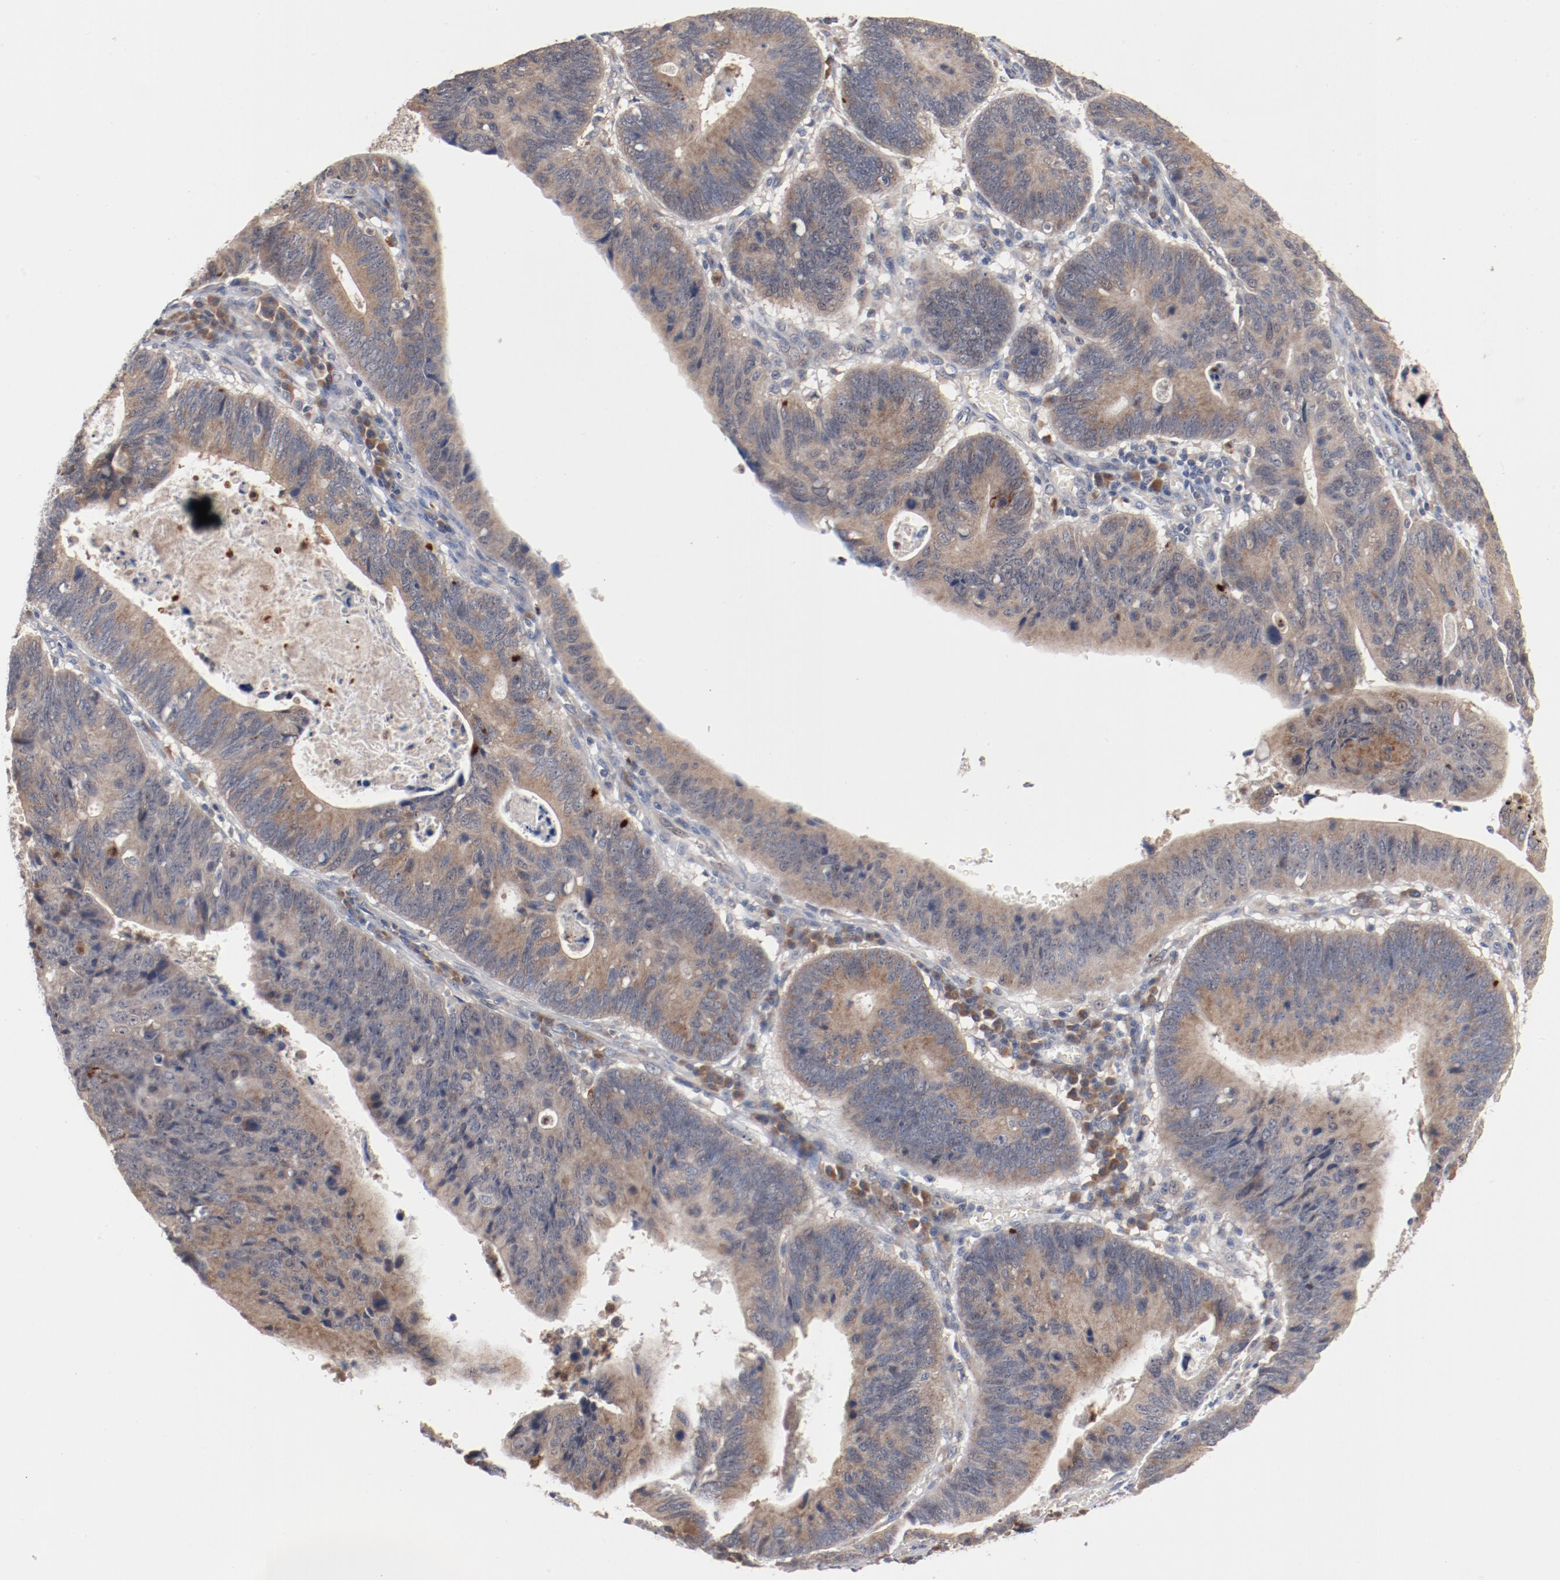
{"staining": {"intensity": "moderate", "quantity": ">75%", "location": "cytoplasmic/membranous"}, "tissue": "stomach cancer", "cell_type": "Tumor cells", "image_type": "cancer", "snomed": [{"axis": "morphology", "description": "Adenocarcinoma, NOS"}, {"axis": "topography", "description": "Stomach"}], "caption": "Immunohistochemistry (IHC) staining of stomach cancer (adenocarcinoma), which exhibits medium levels of moderate cytoplasmic/membranous positivity in about >75% of tumor cells indicating moderate cytoplasmic/membranous protein expression. The staining was performed using DAB (brown) for protein detection and nuclei were counterstained in hematoxylin (blue).", "gene": "RNASE11", "patient": {"sex": "male", "age": 59}}